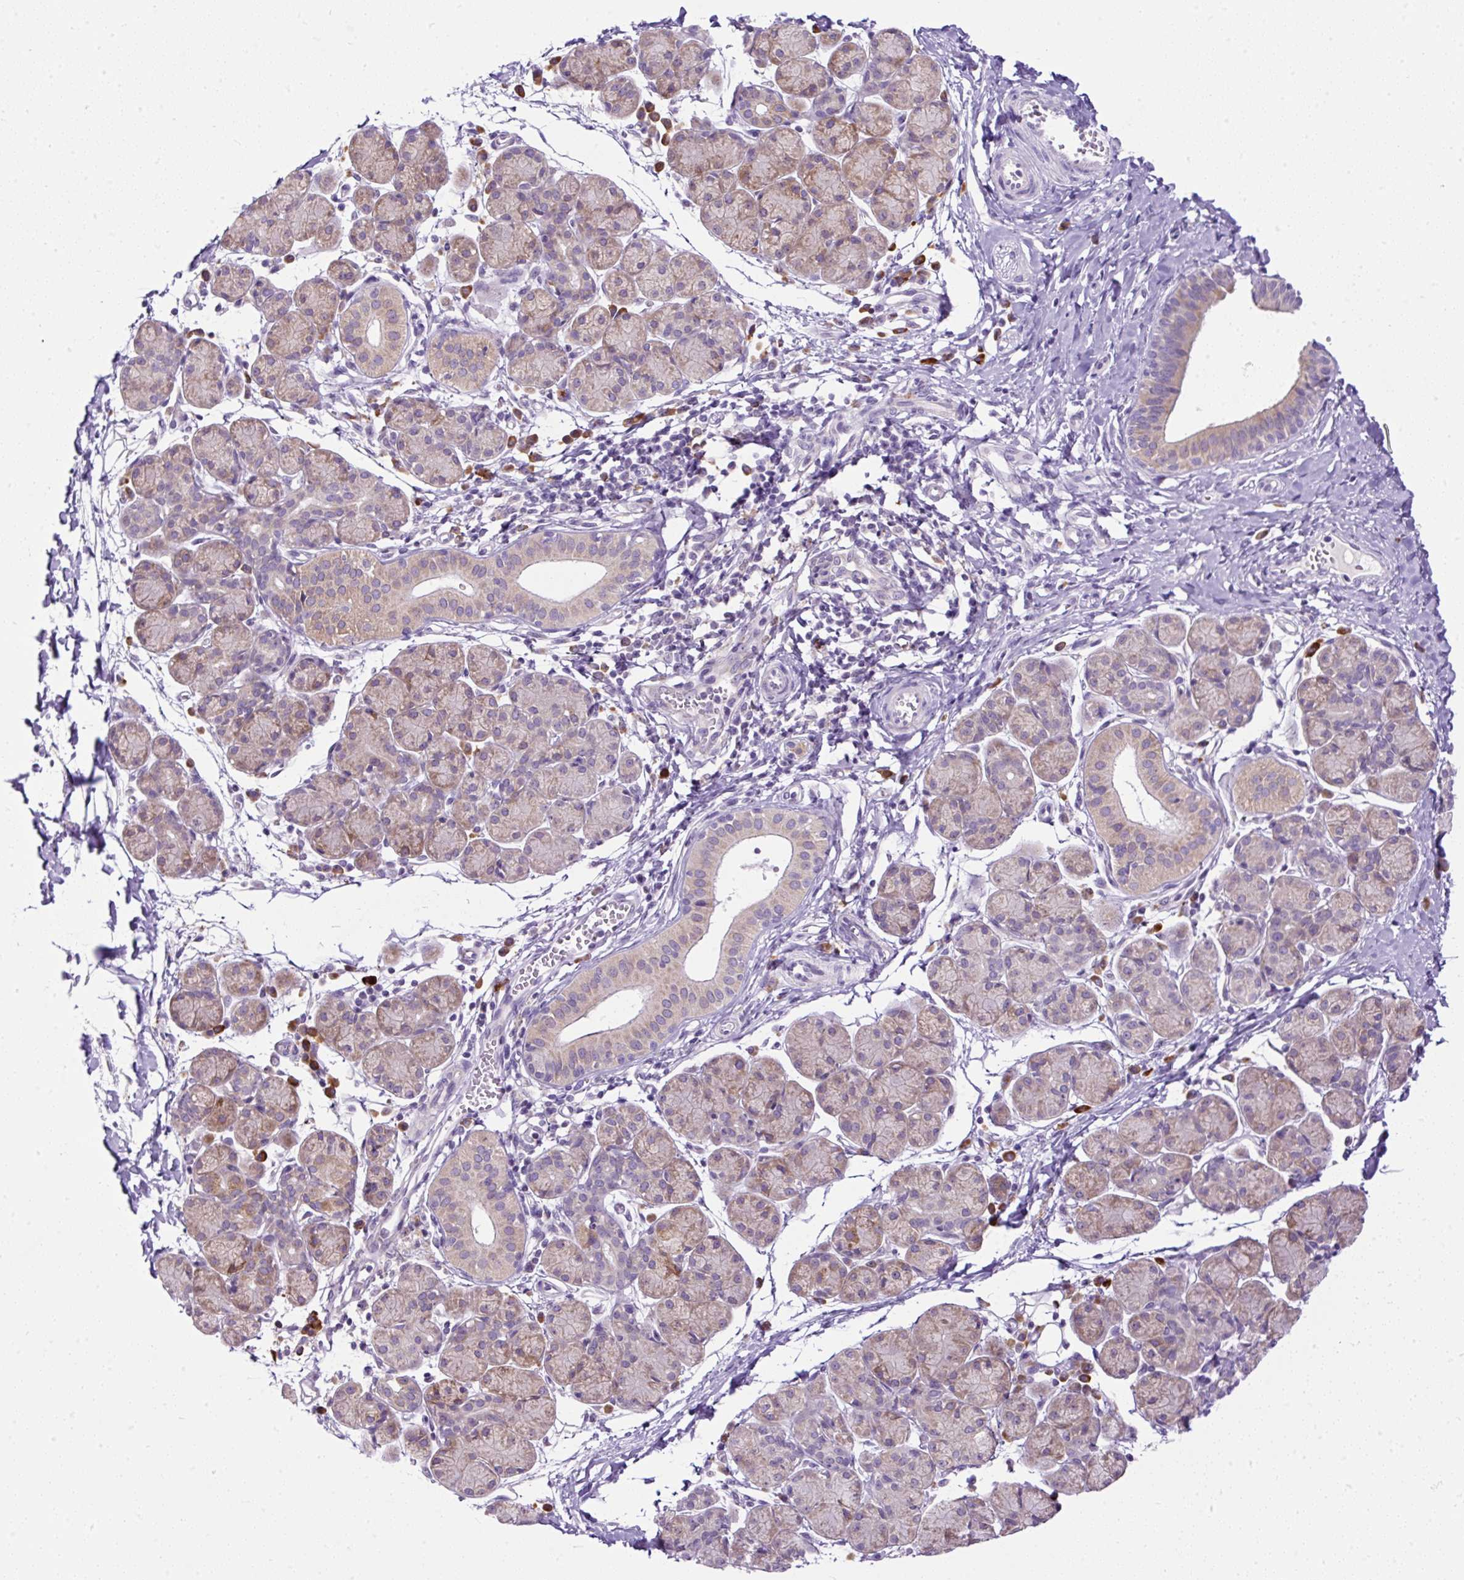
{"staining": {"intensity": "moderate", "quantity": "25%-75%", "location": "cytoplasmic/membranous"}, "tissue": "salivary gland", "cell_type": "Glandular cells", "image_type": "normal", "snomed": [{"axis": "morphology", "description": "Normal tissue, NOS"}, {"axis": "morphology", "description": "Inflammation, NOS"}, {"axis": "topography", "description": "Lymph node"}, {"axis": "topography", "description": "Salivary gland"}], "caption": "Protein analysis of benign salivary gland displays moderate cytoplasmic/membranous positivity in about 25%-75% of glandular cells. Using DAB (brown) and hematoxylin (blue) stains, captured at high magnification using brightfield microscopy.", "gene": "FMC1", "patient": {"sex": "male", "age": 3}}